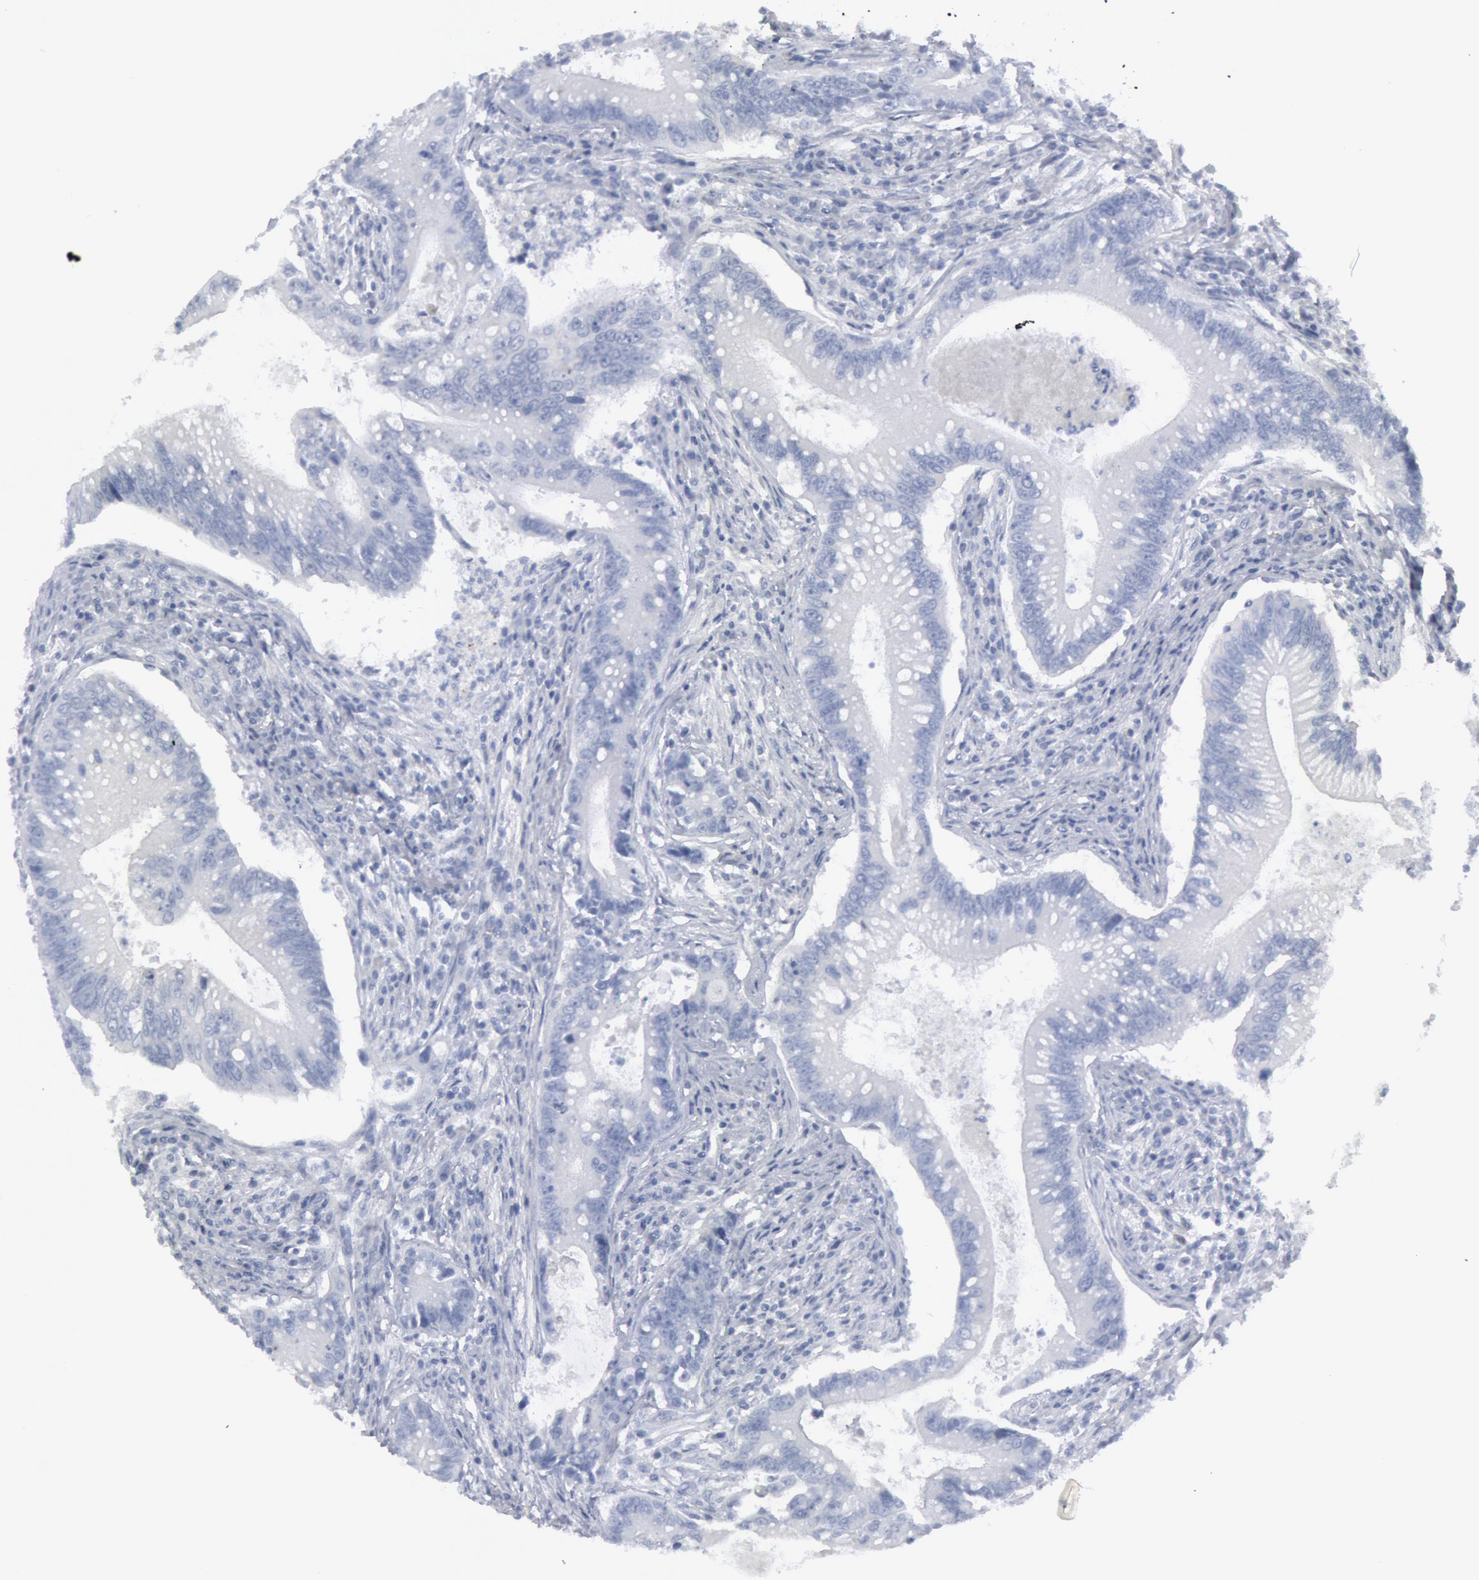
{"staining": {"intensity": "negative", "quantity": "none", "location": "none"}, "tissue": "colorectal cancer", "cell_type": "Tumor cells", "image_type": "cancer", "snomed": [{"axis": "morphology", "description": "Adenocarcinoma, NOS"}, {"axis": "topography", "description": "Rectum"}], "caption": "This is an IHC image of colorectal cancer (adenocarcinoma). There is no staining in tumor cells.", "gene": "DMC1", "patient": {"sex": "female", "age": 81}}